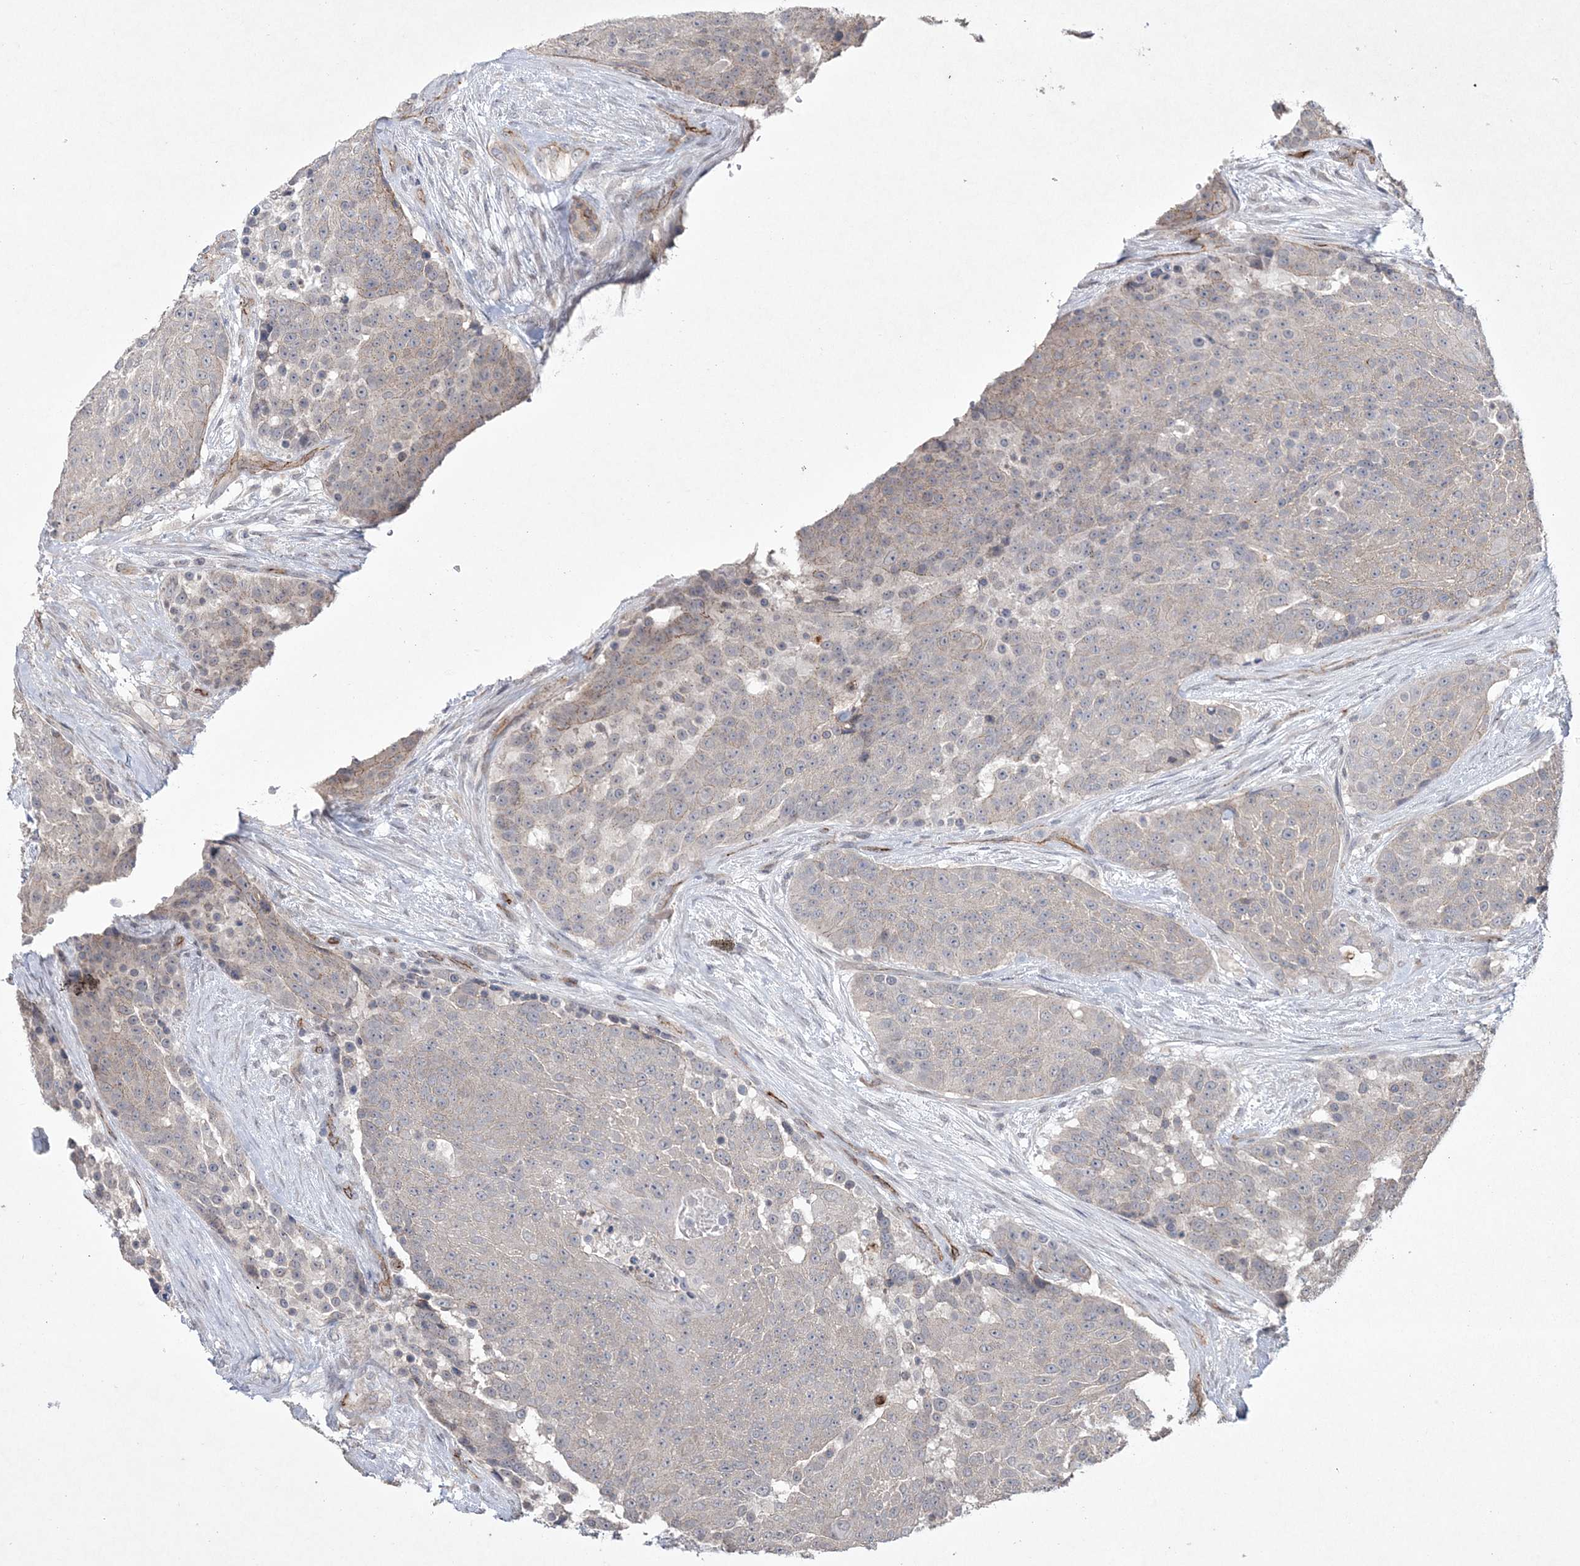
{"staining": {"intensity": "negative", "quantity": "none", "location": "none"}, "tissue": "urothelial cancer", "cell_type": "Tumor cells", "image_type": "cancer", "snomed": [{"axis": "morphology", "description": "Urothelial carcinoma, High grade"}, {"axis": "topography", "description": "Urinary bladder"}], "caption": "High magnification brightfield microscopy of urothelial cancer stained with DAB (3,3'-diaminobenzidine) (brown) and counterstained with hematoxylin (blue): tumor cells show no significant positivity. (Stains: DAB immunohistochemistry with hematoxylin counter stain, Microscopy: brightfield microscopy at high magnification).", "gene": "DPCD", "patient": {"sex": "female", "age": 63}}